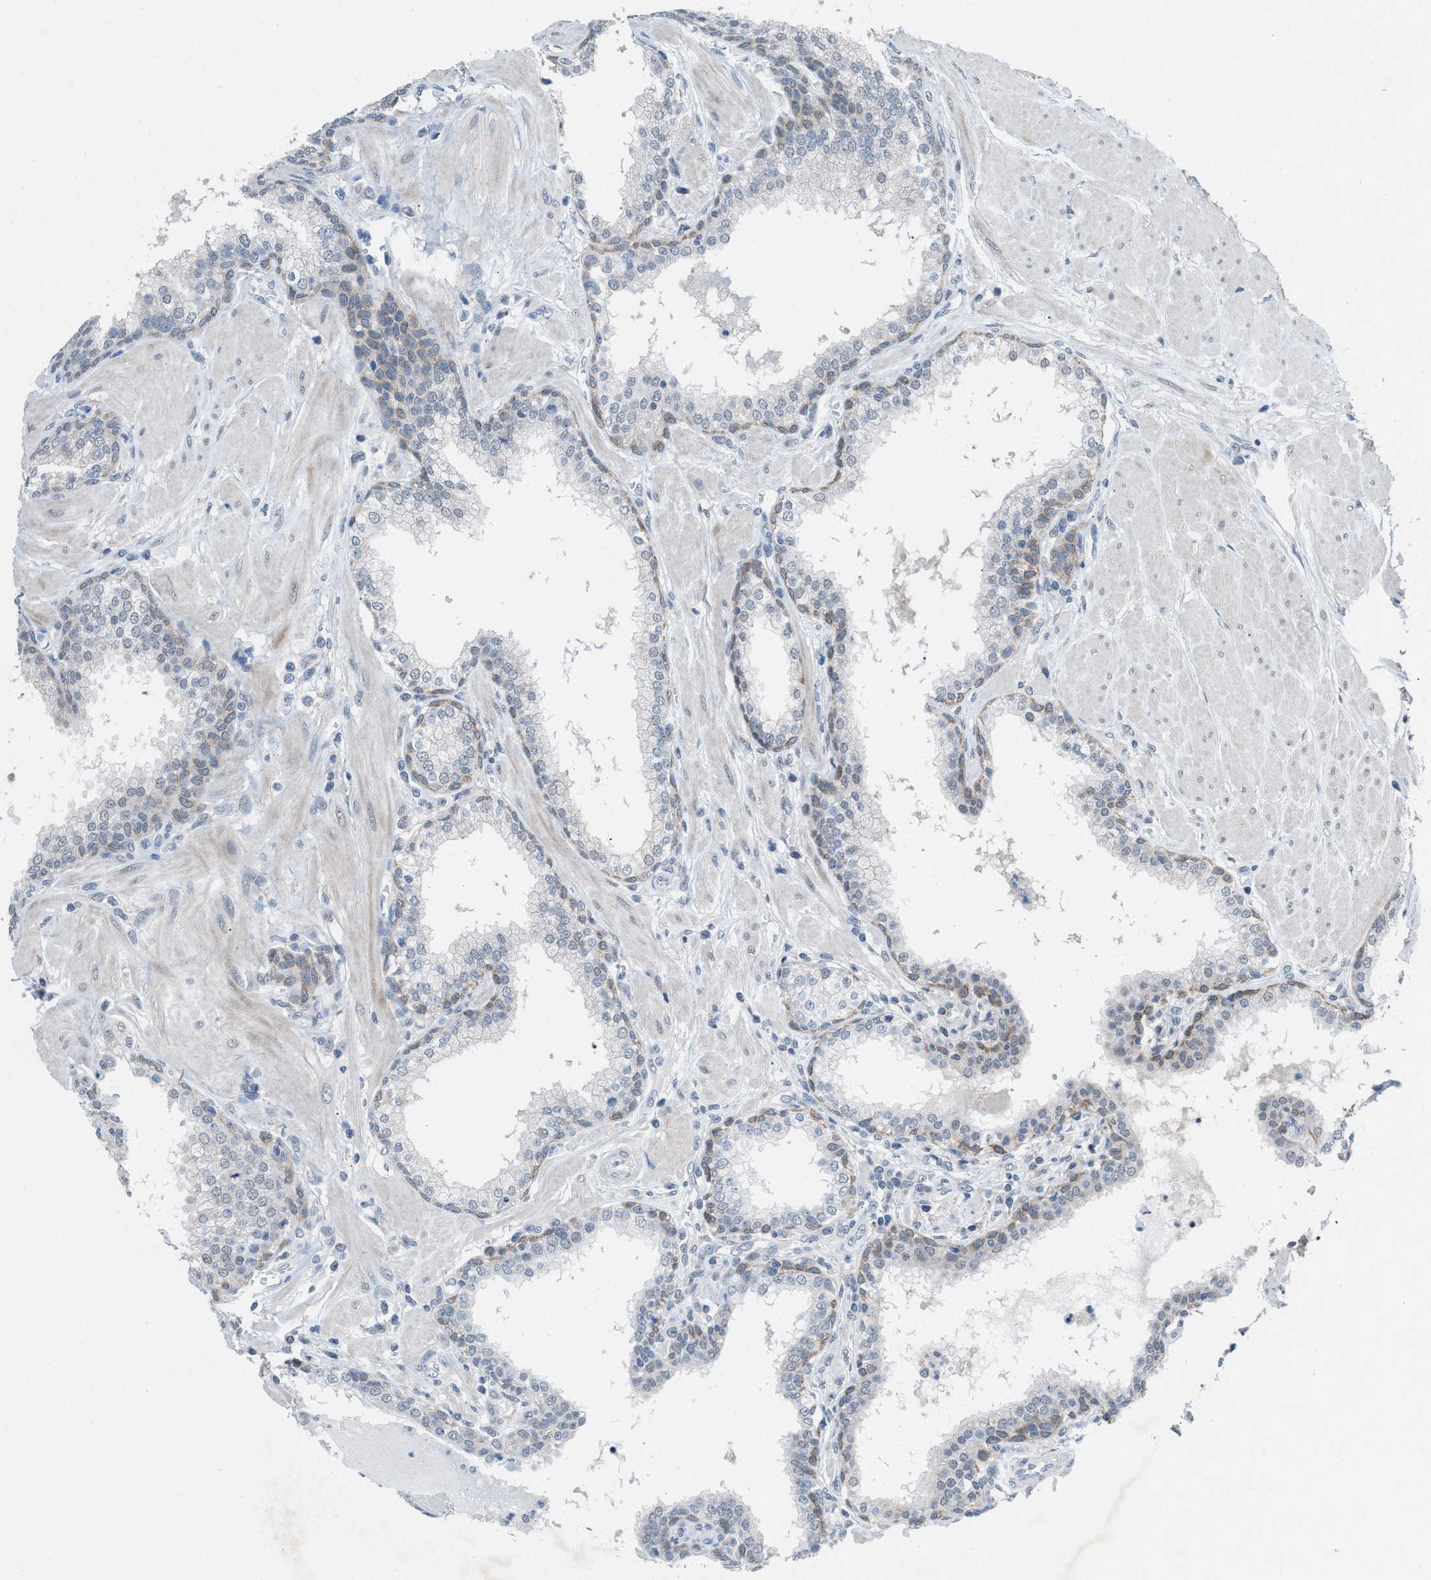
{"staining": {"intensity": "weak", "quantity": "<25%", "location": "cytoplasmic/membranous"}, "tissue": "prostate", "cell_type": "Glandular cells", "image_type": "normal", "snomed": [{"axis": "morphology", "description": "Normal tissue, NOS"}, {"axis": "topography", "description": "Prostate"}], "caption": "An image of human prostate is negative for staining in glandular cells. Nuclei are stained in blue.", "gene": "ANAPC11", "patient": {"sex": "male", "age": 51}}